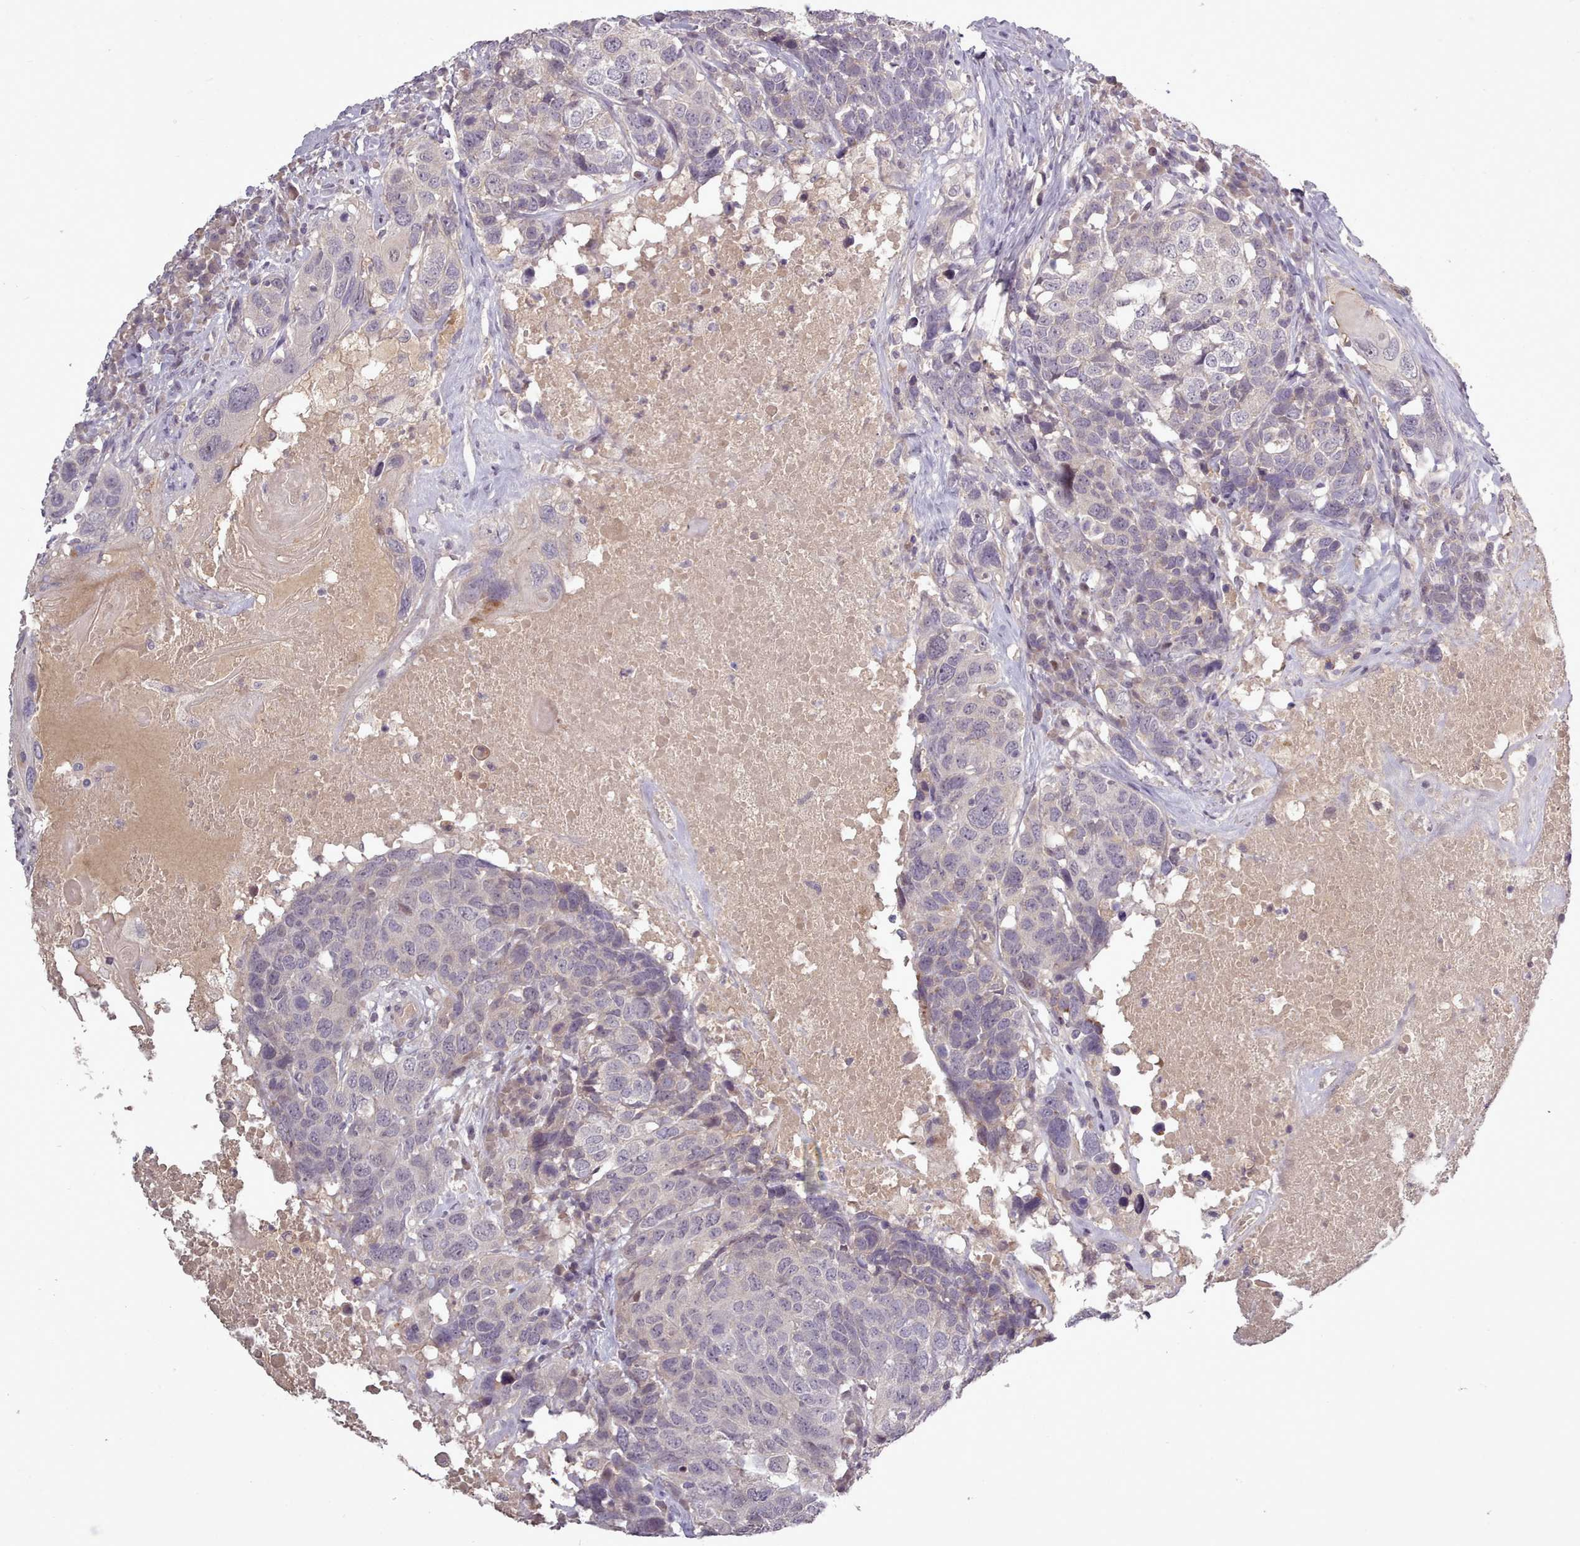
{"staining": {"intensity": "negative", "quantity": "none", "location": "none"}, "tissue": "head and neck cancer", "cell_type": "Tumor cells", "image_type": "cancer", "snomed": [{"axis": "morphology", "description": "Squamous cell carcinoma, NOS"}, {"axis": "topography", "description": "Head-Neck"}], "caption": "There is no significant positivity in tumor cells of squamous cell carcinoma (head and neck).", "gene": "LEFTY2", "patient": {"sex": "male", "age": 66}}